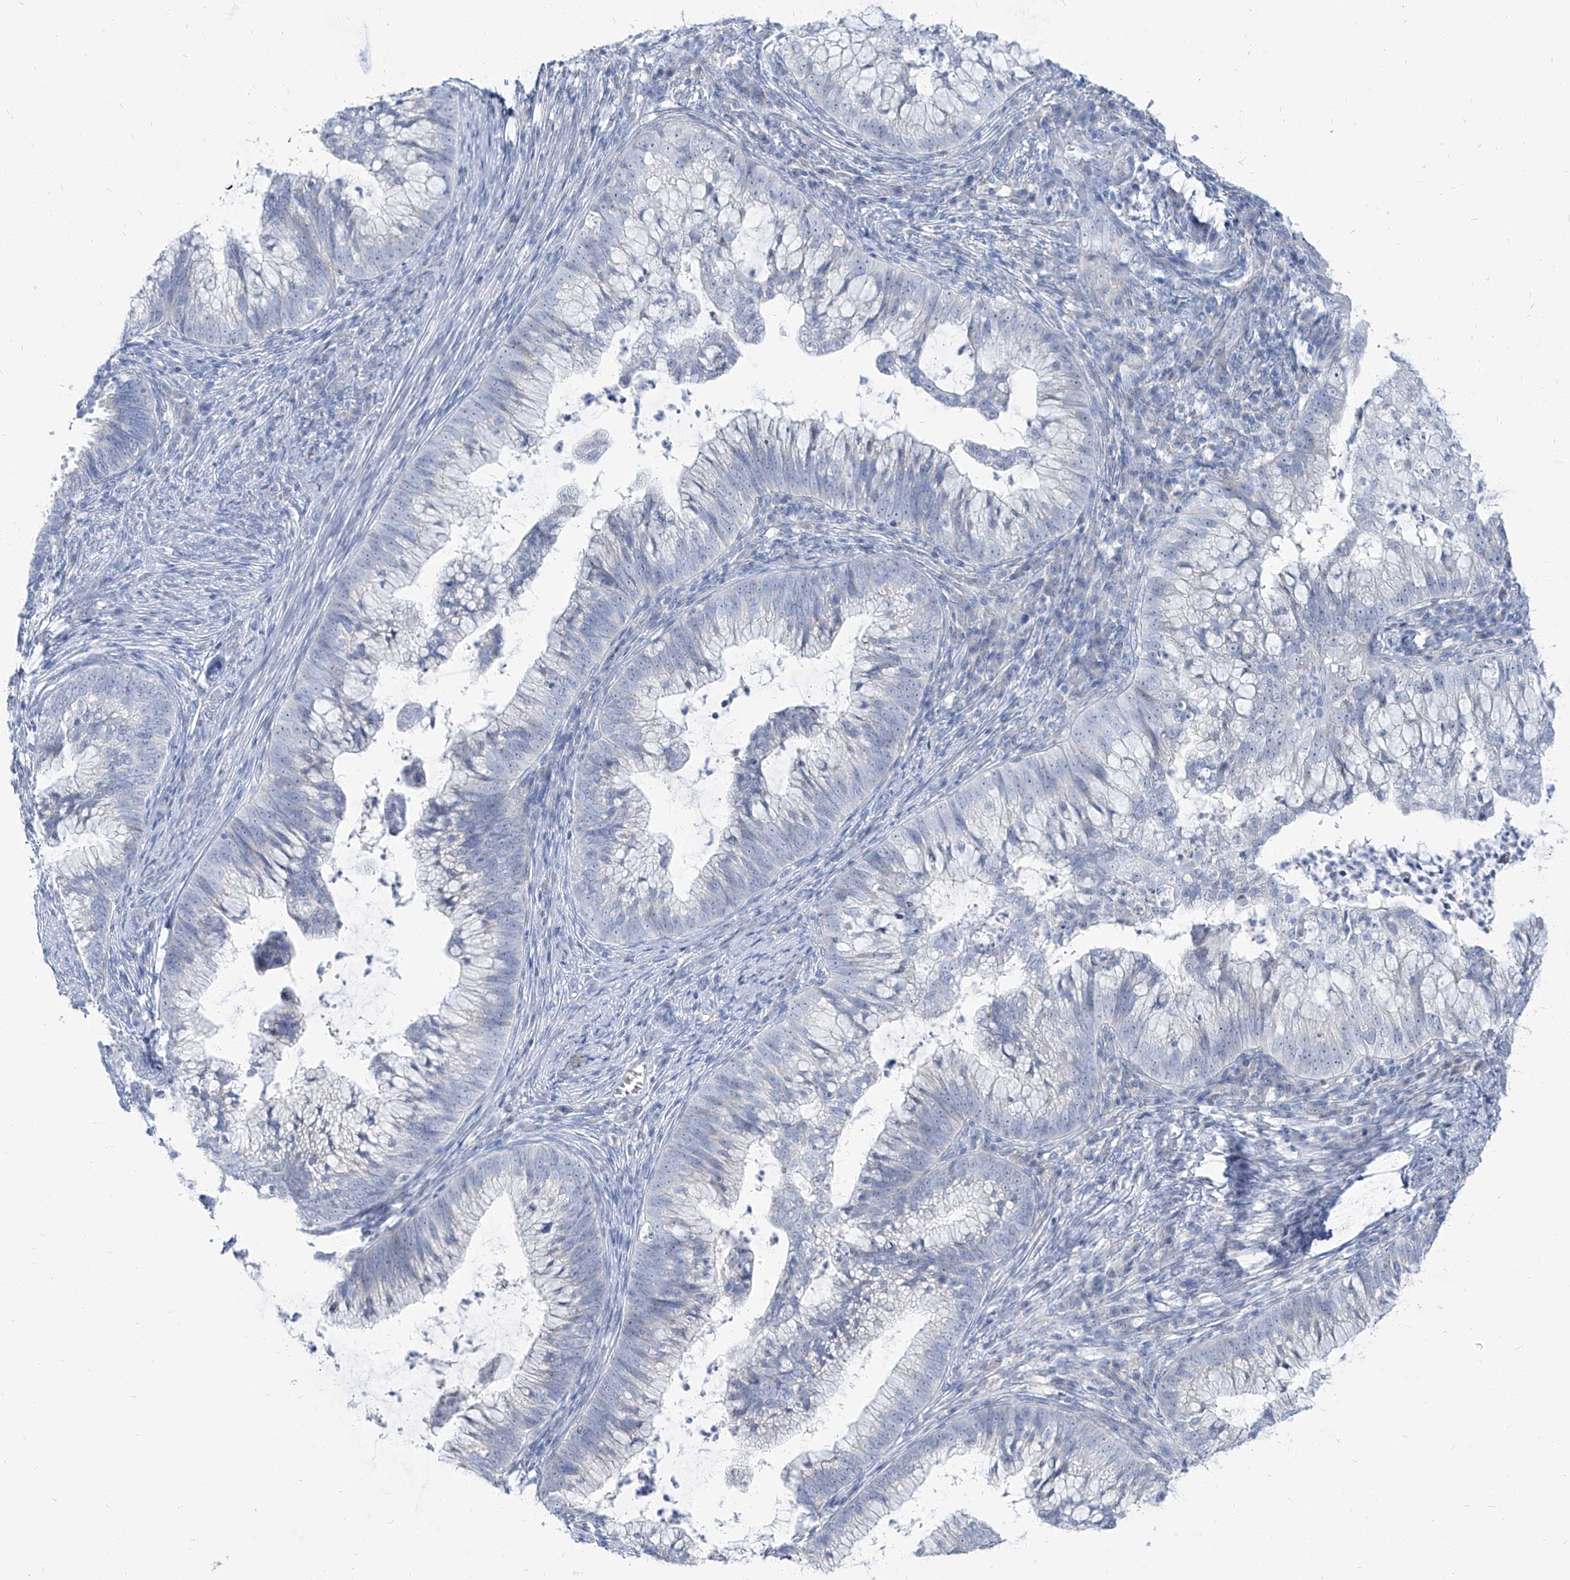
{"staining": {"intensity": "negative", "quantity": "none", "location": "none"}, "tissue": "cervical cancer", "cell_type": "Tumor cells", "image_type": "cancer", "snomed": [{"axis": "morphology", "description": "Adenocarcinoma, NOS"}, {"axis": "topography", "description": "Cervix"}], "caption": "This photomicrograph is of adenocarcinoma (cervical) stained with immunohistochemistry to label a protein in brown with the nuclei are counter-stained blue. There is no expression in tumor cells.", "gene": "TXLNB", "patient": {"sex": "female", "age": 36}}